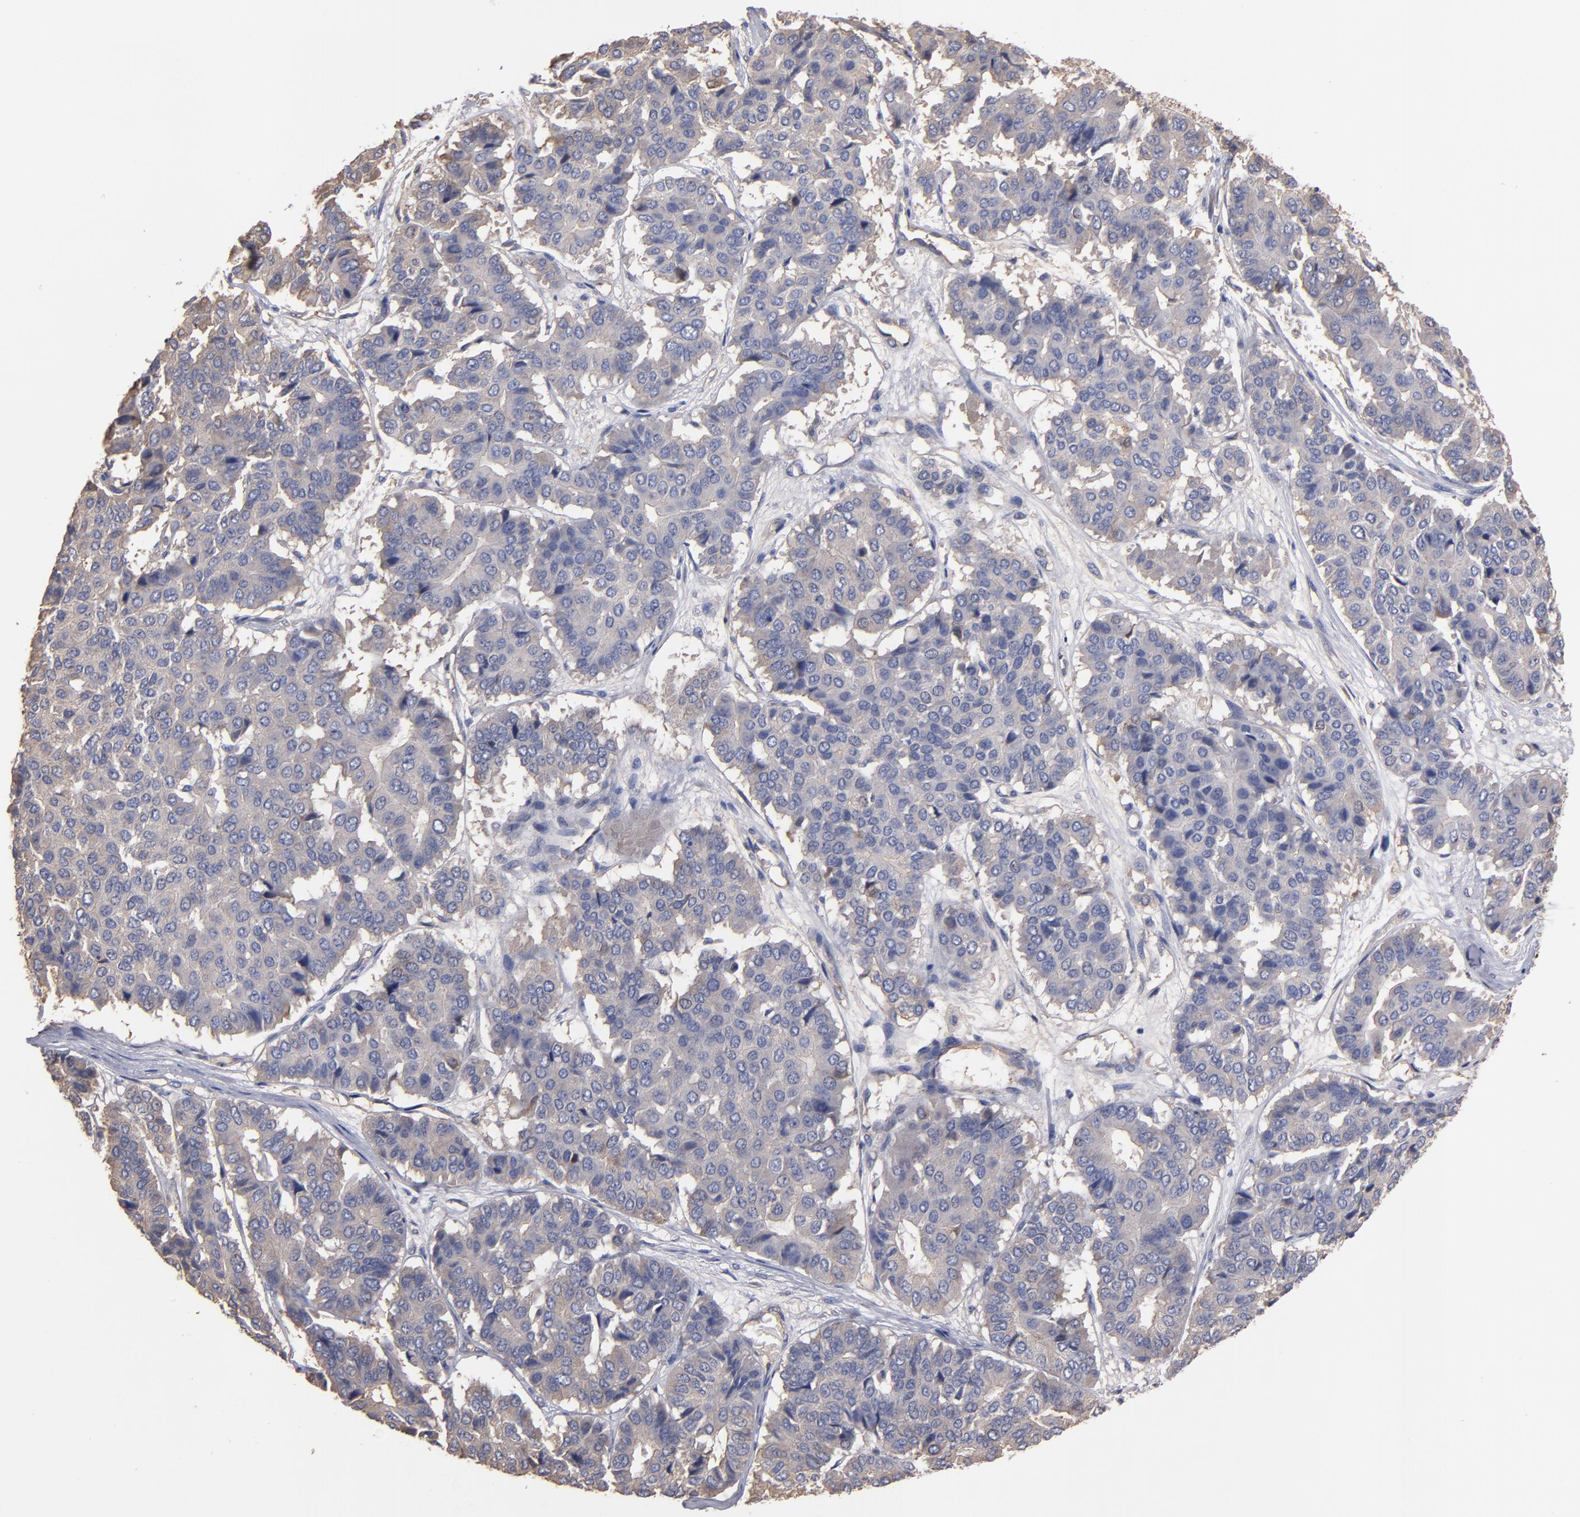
{"staining": {"intensity": "weak", "quantity": ">75%", "location": "cytoplasmic/membranous"}, "tissue": "pancreatic cancer", "cell_type": "Tumor cells", "image_type": "cancer", "snomed": [{"axis": "morphology", "description": "Adenocarcinoma, NOS"}, {"axis": "topography", "description": "Pancreas"}], "caption": "Immunohistochemistry image of neoplastic tissue: pancreatic adenocarcinoma stained using immunohistochemistry (IHC) displays low levels of weak protein expression localized specifically in the cytoplasmic/membranous of tumor cells, appearing as a cytoplasmic/membranous brown color.", "gene": "ESYT2", "patient": {"sex": "male", "age": 50}}